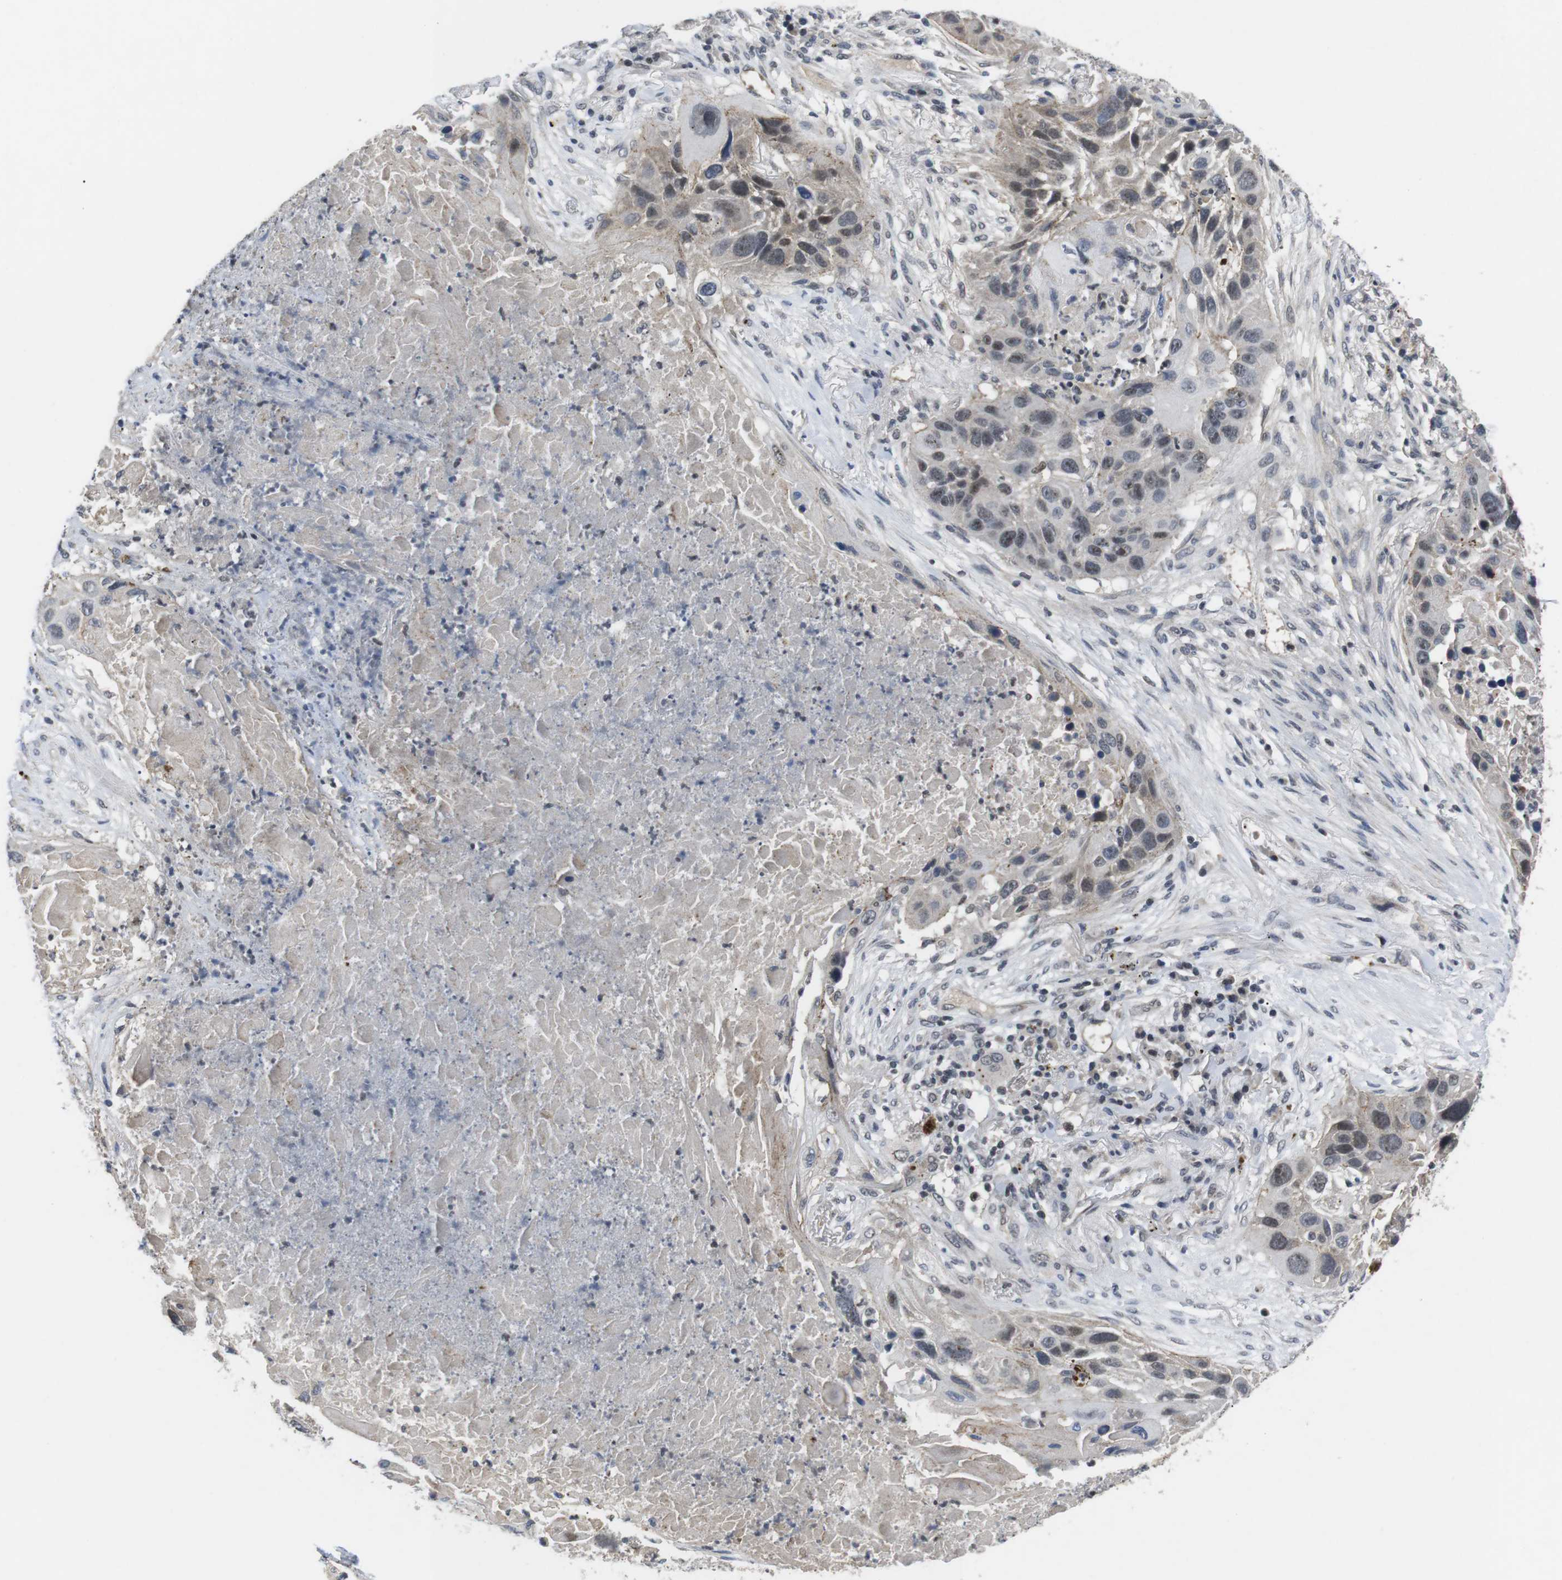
{"staining": {"intensity": "moderate", "quantity": "25%-75%", "location": "nuclear"}, "tissue": "lung cancer", "cell_type": "Tumor cells", "image_type": "cancer", "snomed": [{"axis": "morphology", "description": "Squamous cell carcinoma, NOS"}, {"axis": "topography", "description": "Lung"}], "caption": "Lung cancer stained for a protein (brown) exhibits moderate nuclear positive staining in approximately 25%-75% of tumor cells.", "gene": "NECTIN1", "patient": {"sex": "male", "age": 57}}